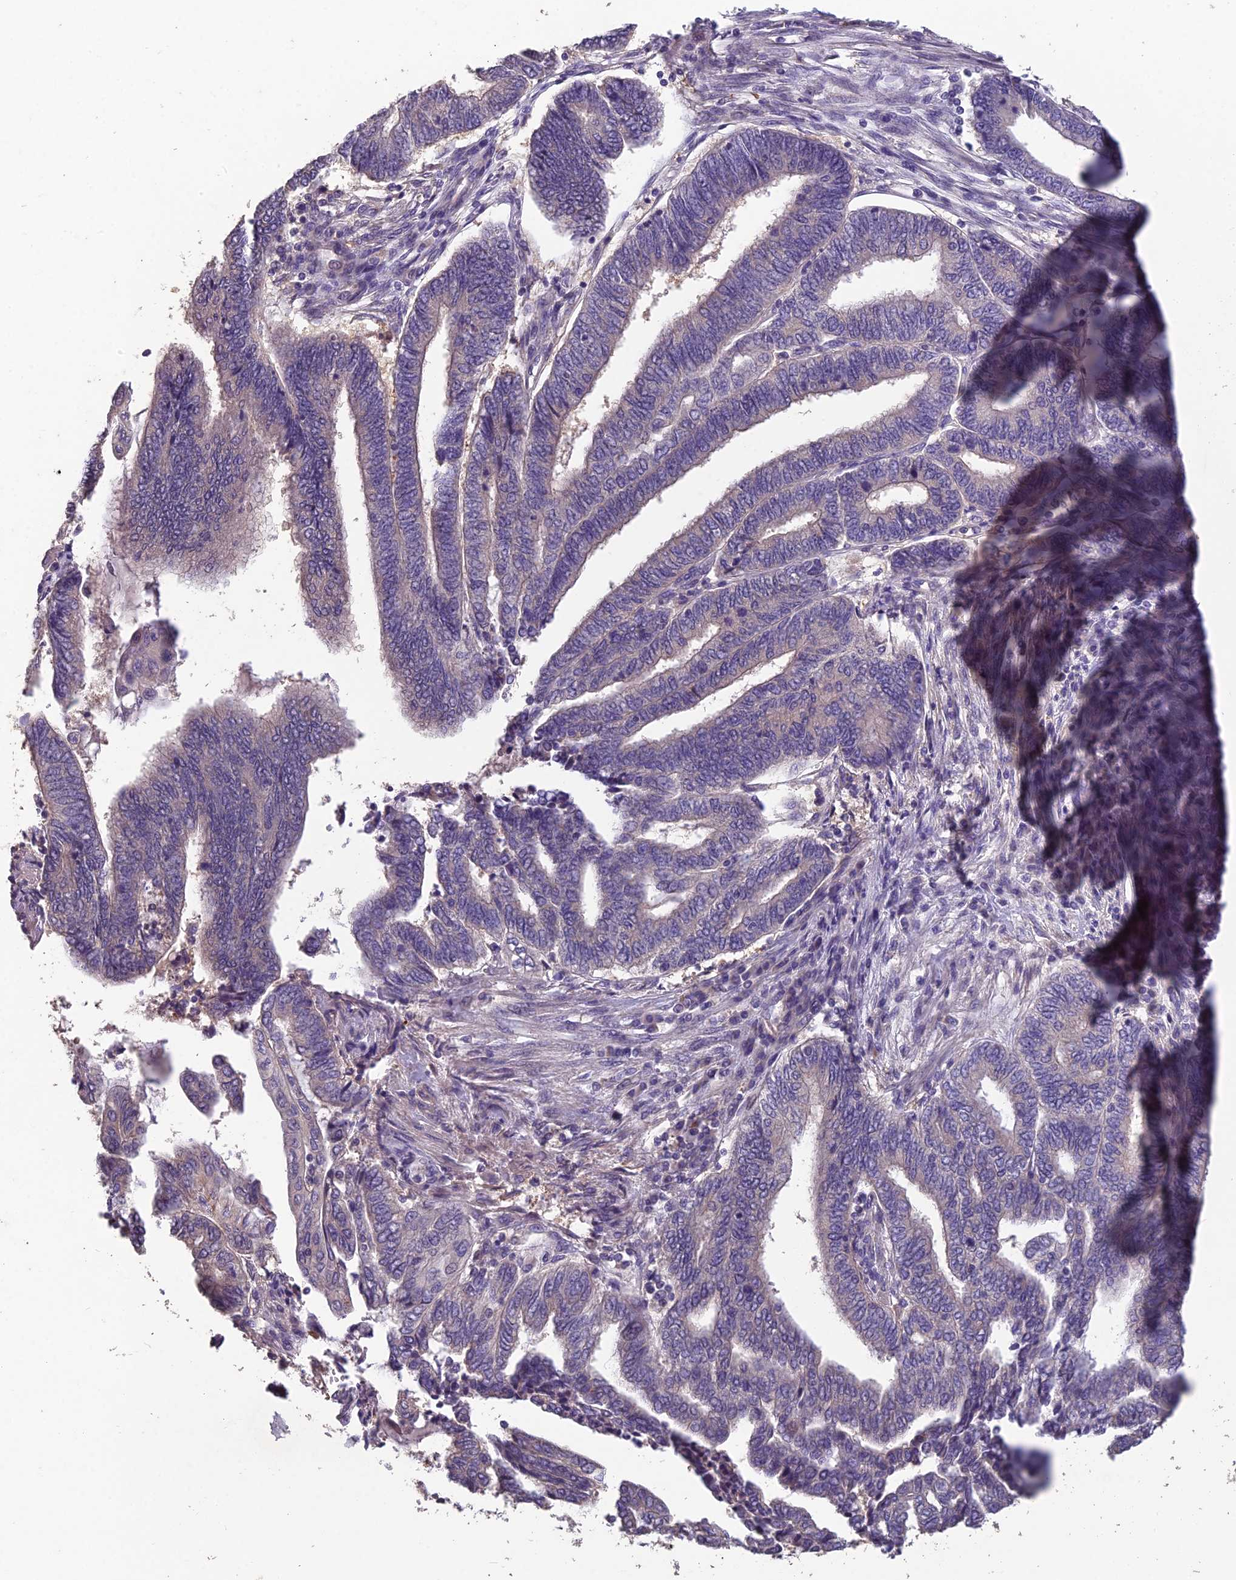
{"staining": {"intensity": "weak", "quantity": "<25%", "location": "cytoplasmic/membranous"}, "tissue": "endometrial cancer", "cell_type": "Tumor cells", "image_type": "cancer", "snomed": [{"axis": "morphology", "description": "Adenocarcinoma, NOS"}, {"axis": "topography", "description": "Uterus"}, {"axis": "topography", "description": "Endometrium"}], "caption": "Tumor cells show no significant protein staining in endometrial cancer.", "gene": "CEACAM16", "patient": {"sex": "female", "age": 70}}